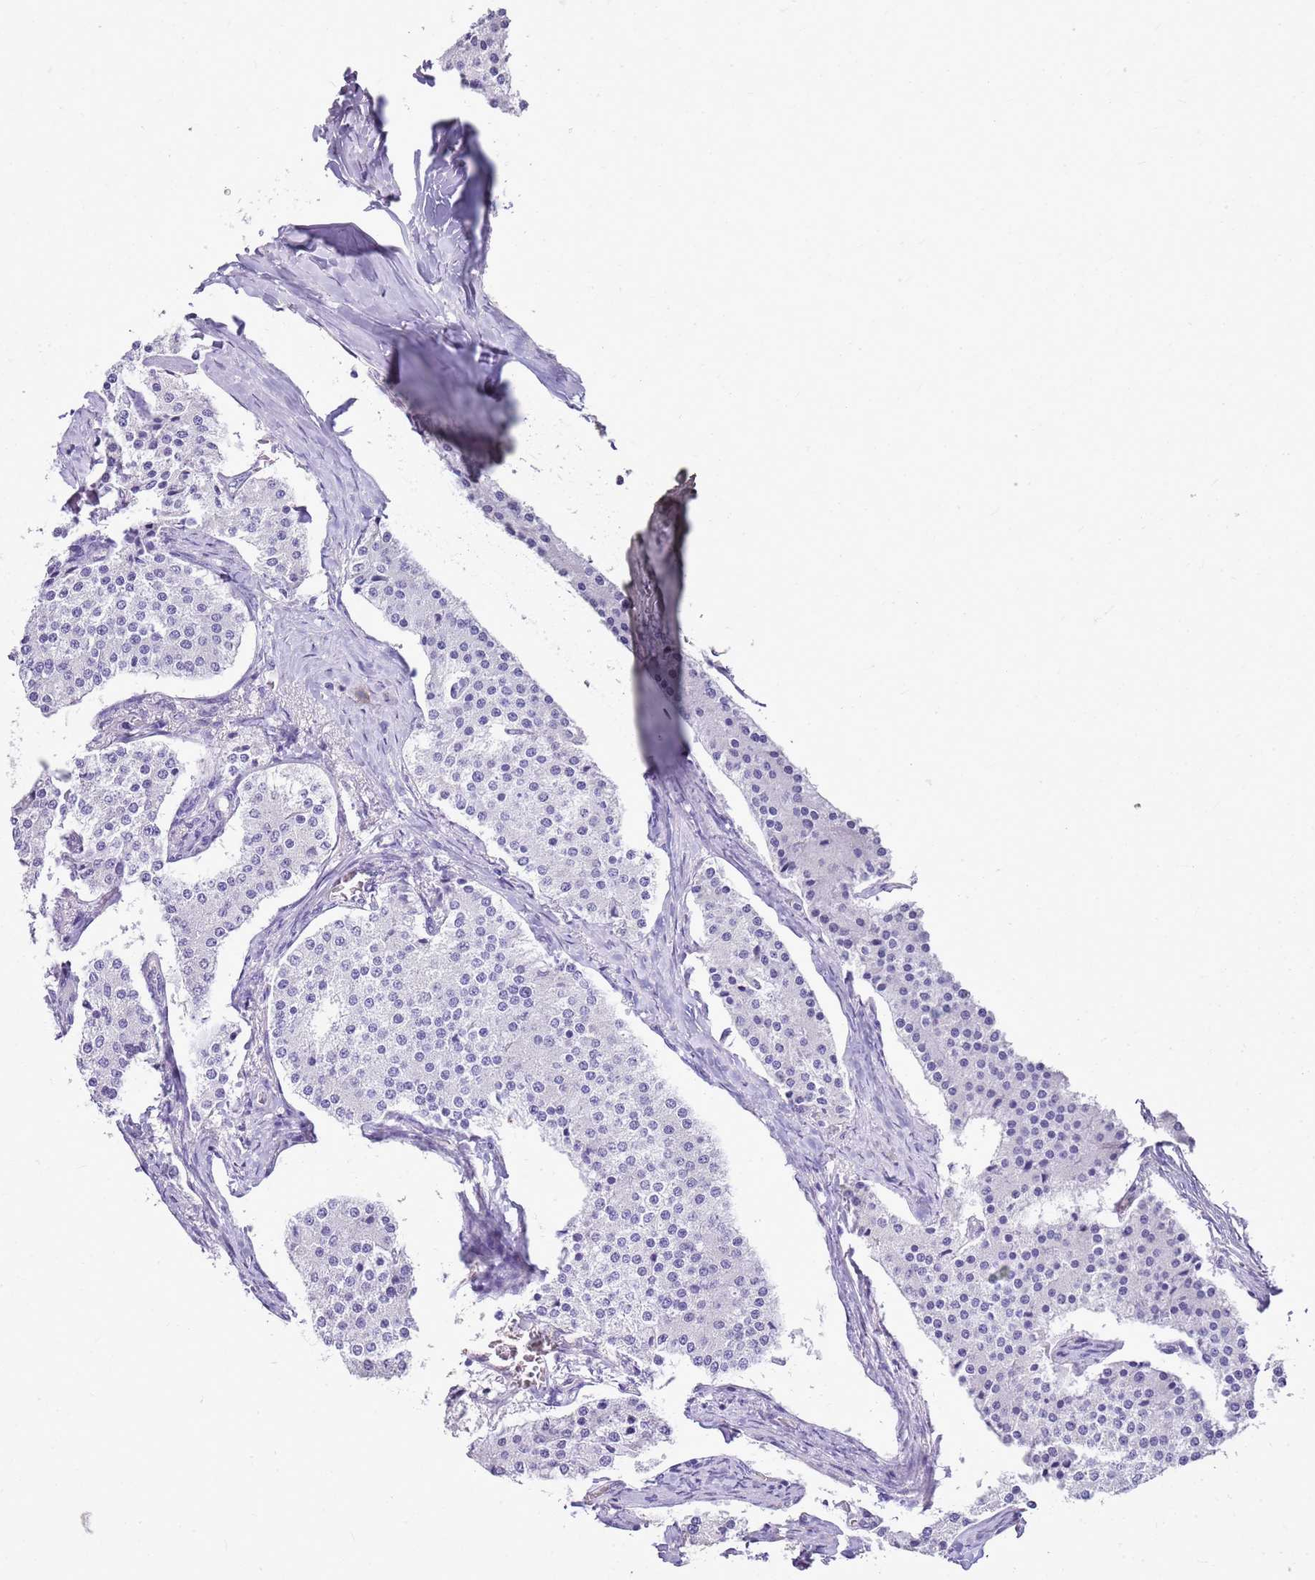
{"staining": {"intensity": "negative", "quantity": "none", "location": "none"}, "tissue": "carcinoid", "cell_type": "Tumor cells", "image_type": "cancer", "snomed": [{"axis": "morphology", "description": "Carcinoid, malignant, NOS"}, {"axis": "topography", "description": "Colon"}], "caption": "Tumor cells are negative for brown protein staining in malignant carcinoid. The staining is performed using DAB brown chromogen with nuclei counter-stained in using hematoxylin.", "gene": "SULT1E1", "patient": {"sex": "female", "age": 52}}